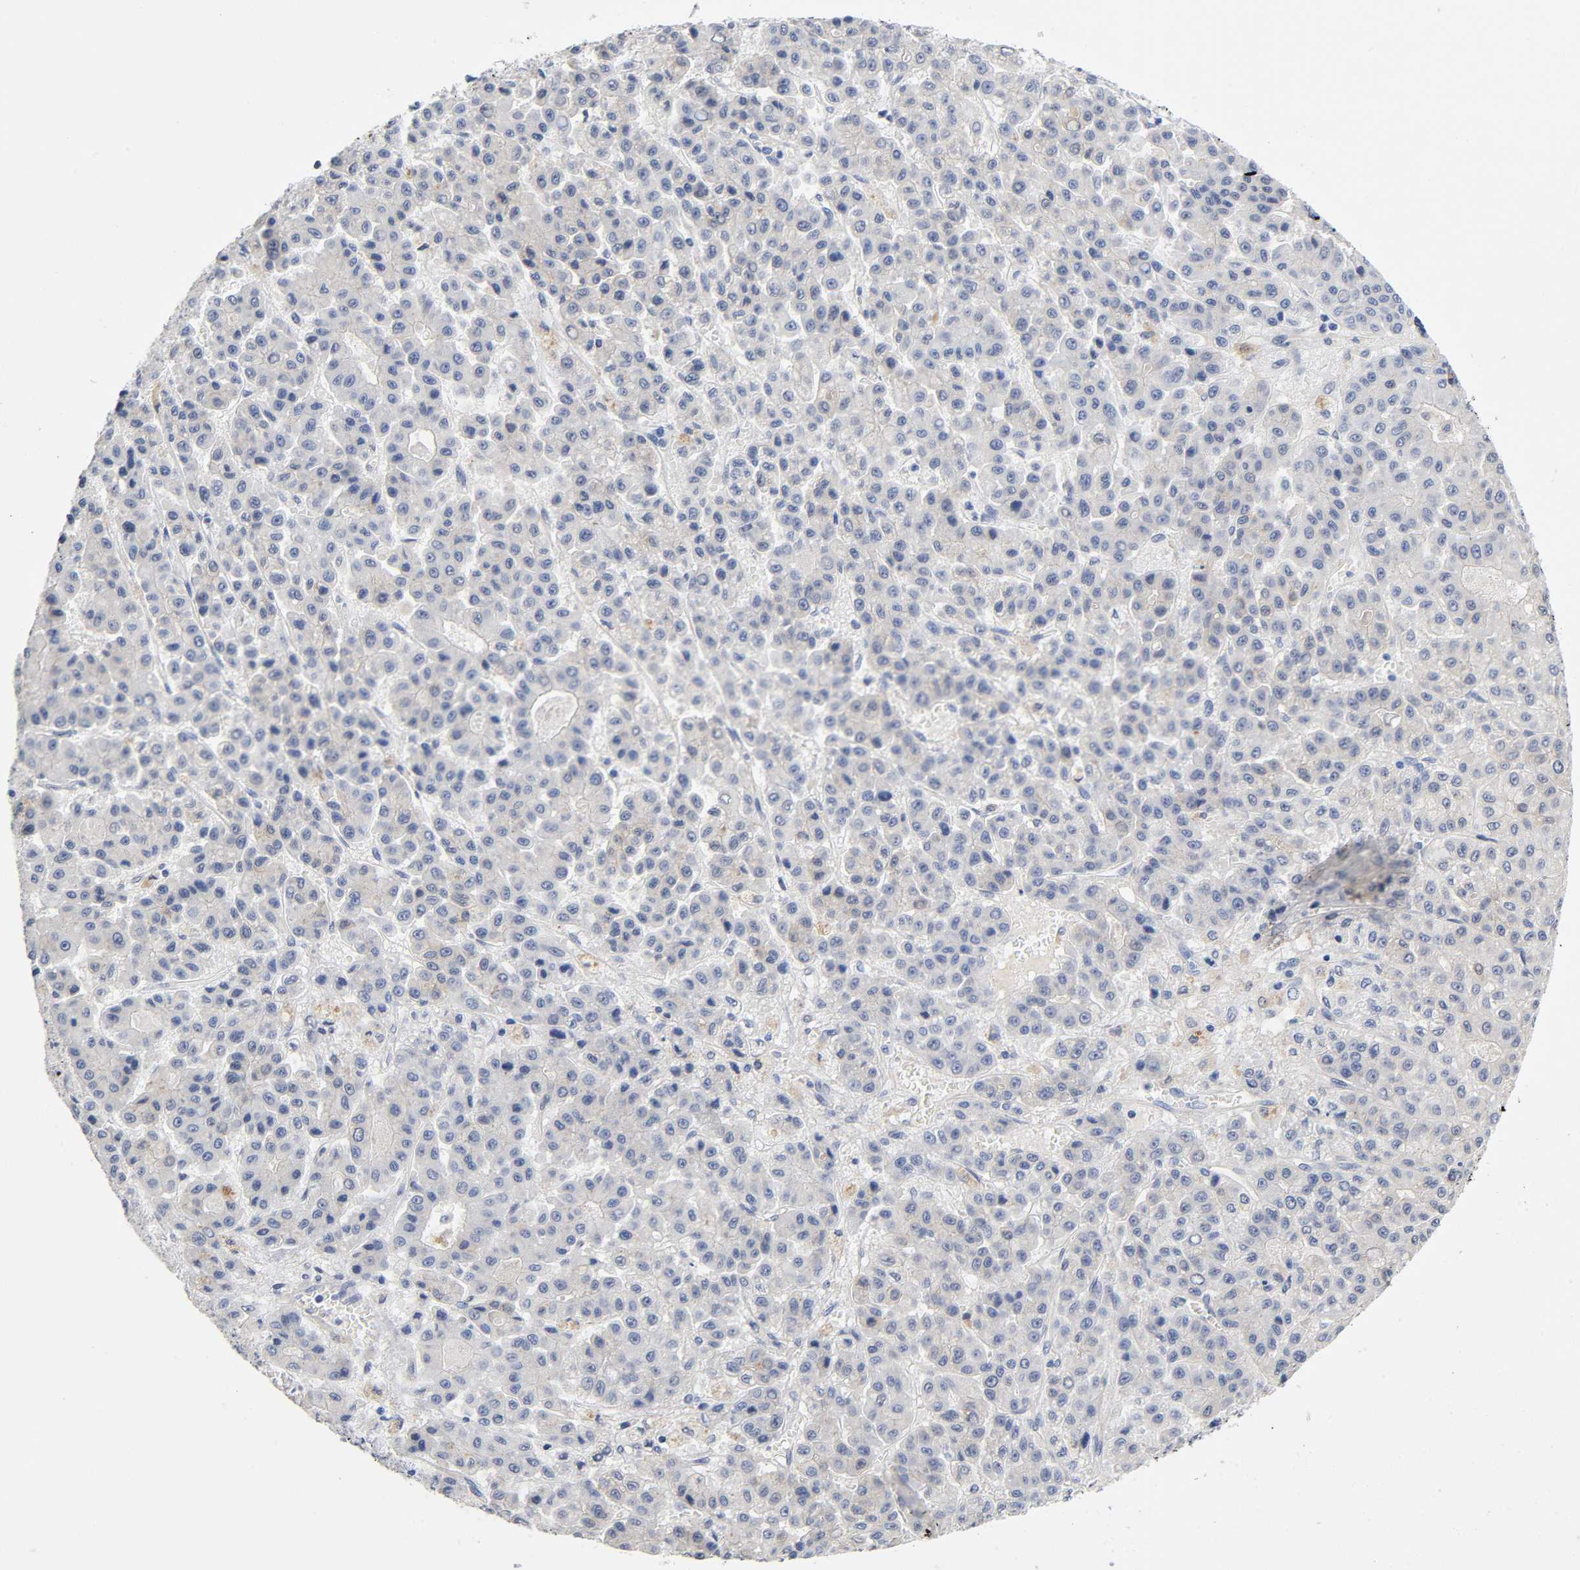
{"staining": {"intensity": "moderate", "quantity": "<25%", "location": "cytoplasmic/membranous"}, "tissue": "liver cancer", "cell_type": "Tumor cells", "image_type": "cancer", "snomed": [{"axis": "morphology", "description": "Carcinoma, Hepatocellular, NOS"}, {"axis": "topography", "description": "Liver"}], "caption": "This micrograph displays immunohistochemistry staining of human hepatocellular carcinoma (liver), with low moderate cytoplasmic/membranous positivity in approximately <25% of tumor cells.", "gene": "TNC", "patient": {"sex": "male", "age": 70}}